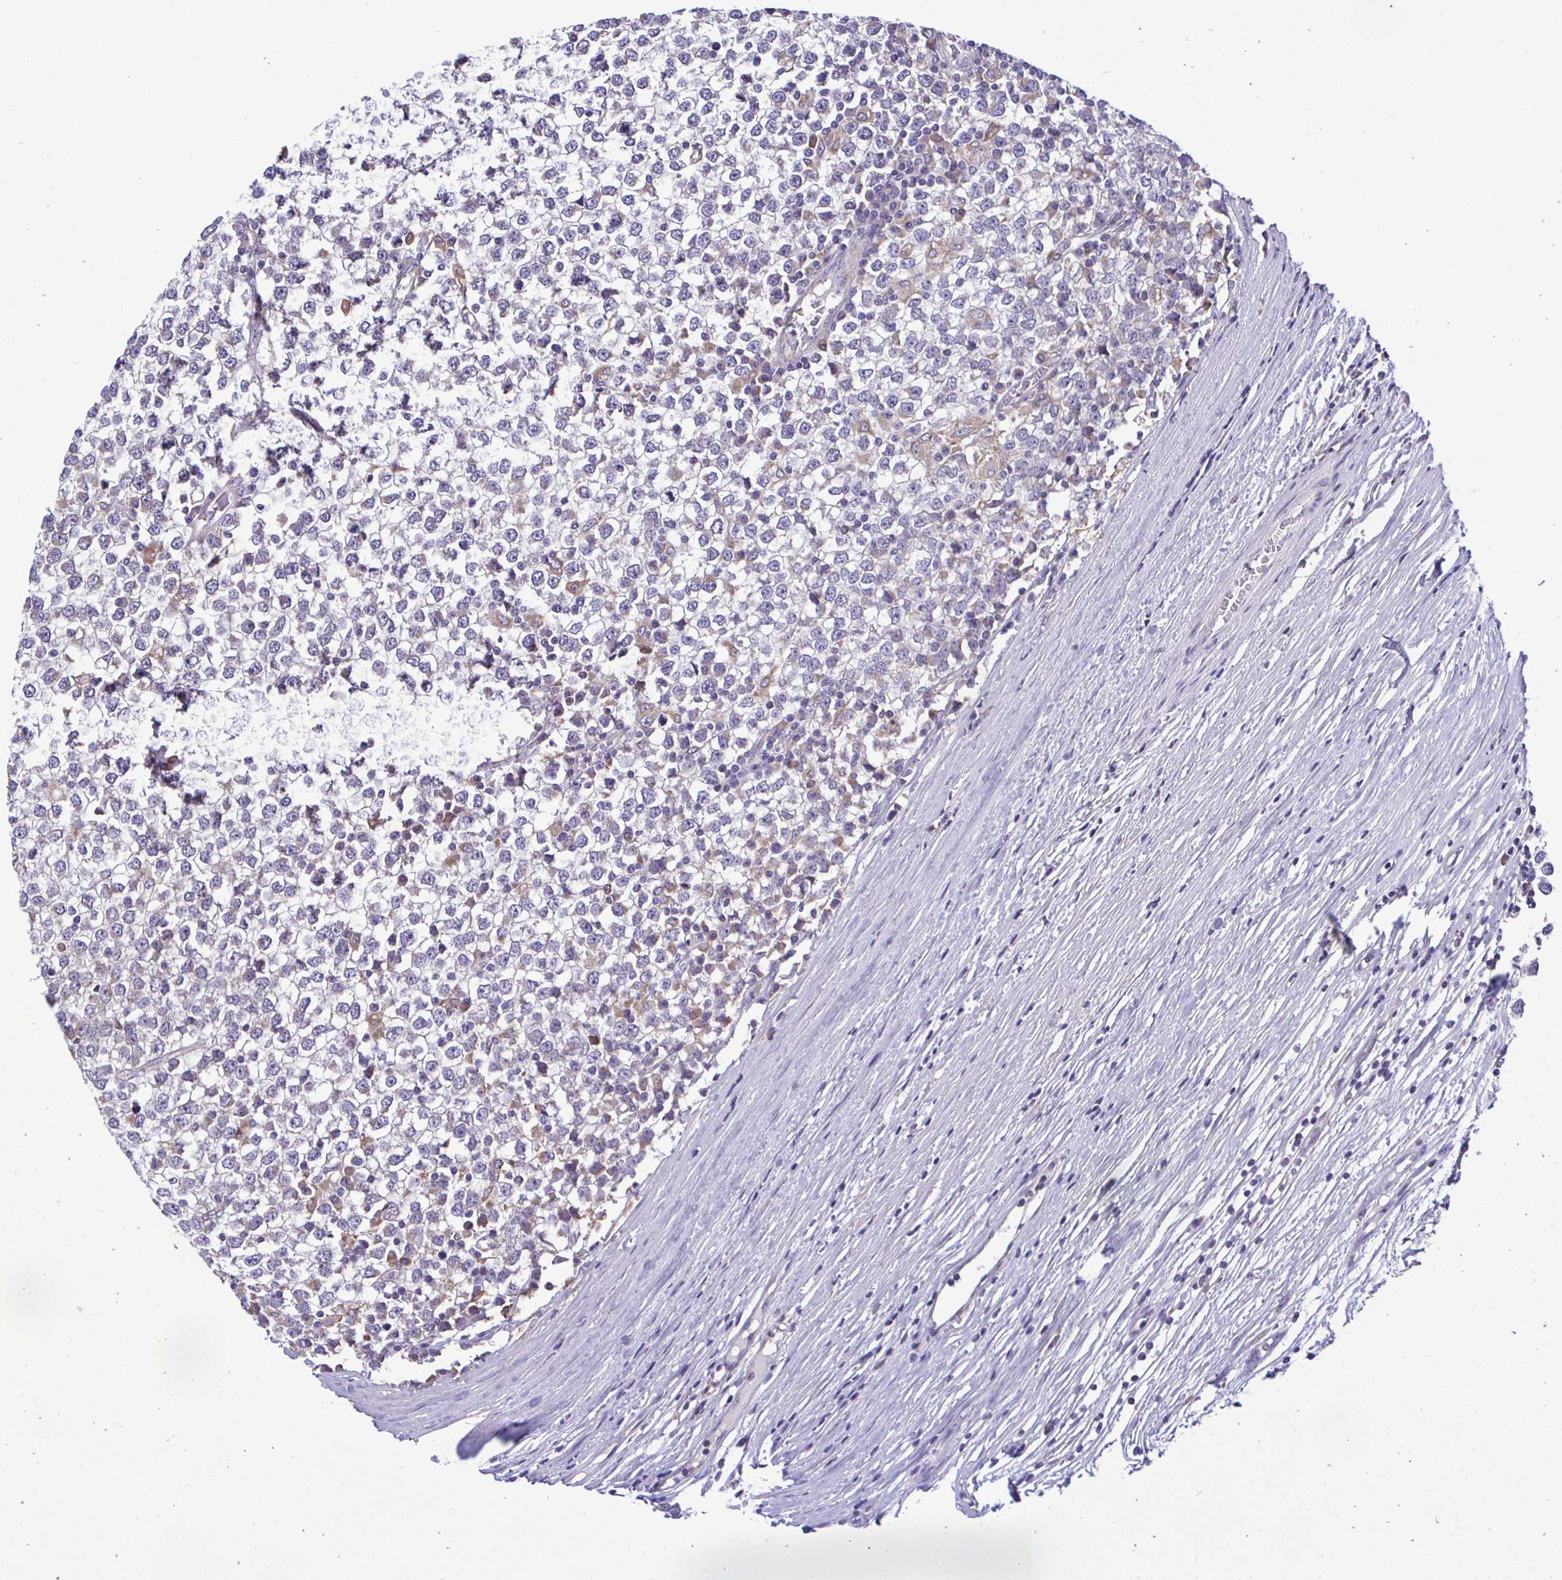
{"staining": {"intensity": "negative", "quantity": "none", "location": "none"}, "tissue": "testis cancer", "cell_type": "Tumor cells", "image_type": "cancer", "snomed": [{"axis": "morphology", "description": "Seminoma, NOS"}, {"axis": "topography", "description": "Testis"}], "caption": "A photomicrograph of human testis cancer (seminoma) is negative for staining in tumor cells.", "gene": "PIGK", "patient": {"sex": "male", "age": 65}}